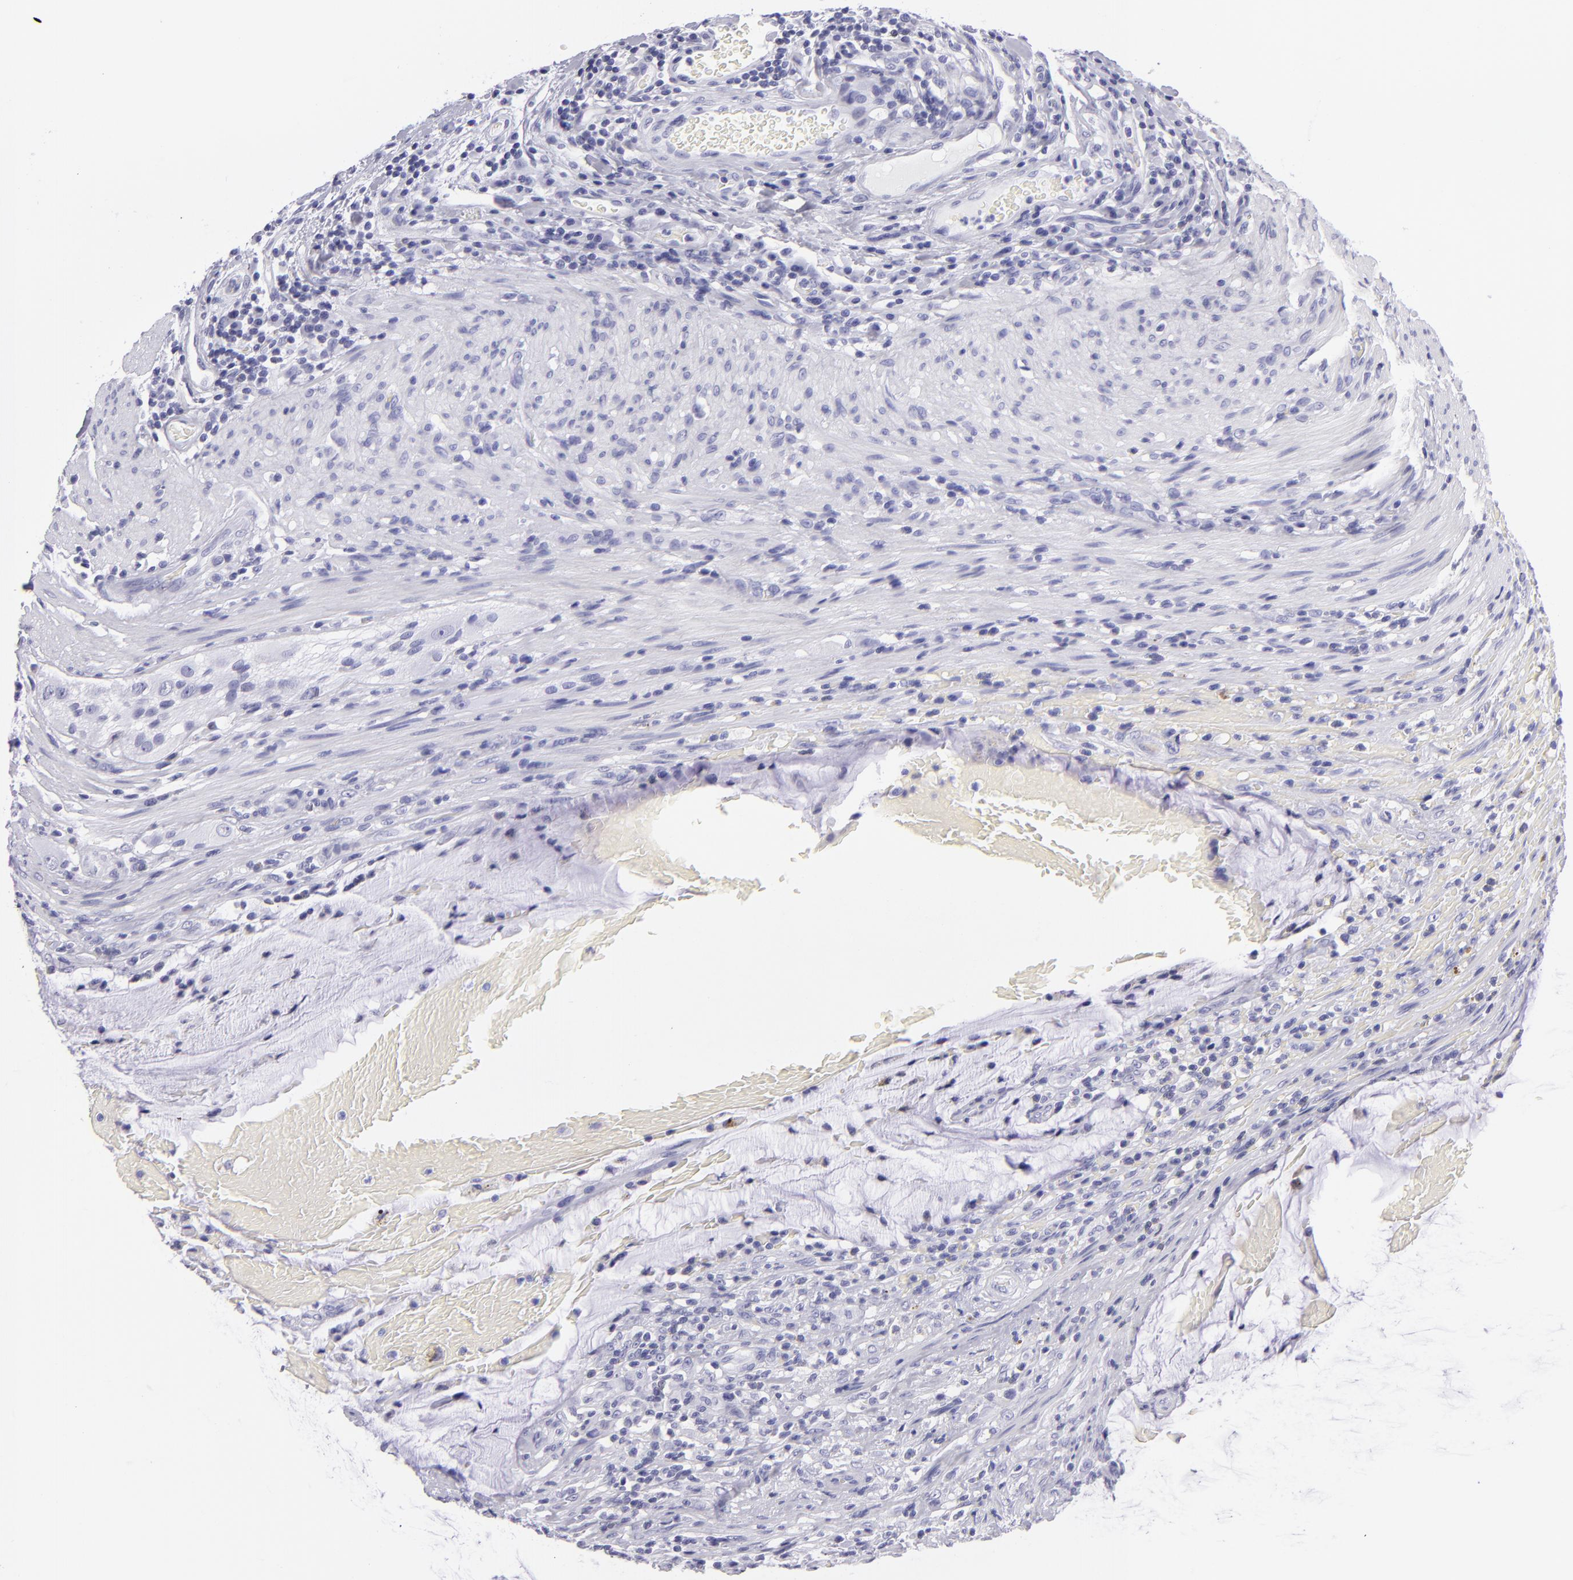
{"staining": {"intensity": "negative", "quantity": "none", "location": "none"}, "tissue": "colorectal cancer", "cell_type": "Tumor cells", "image_type": "cancer", "snomed": [{"axis": "morphology", "description": "Adenocarcinoma, NOS"}, {"axis": "topography", "description": "Colon"}], "caption": "This is a histopathology image of immunohistochemistry staining of colorectal cancer, which shows no staining in tumor cells.", "gene": "PVALB", "patient": {"sex": "male", "age": 54}}